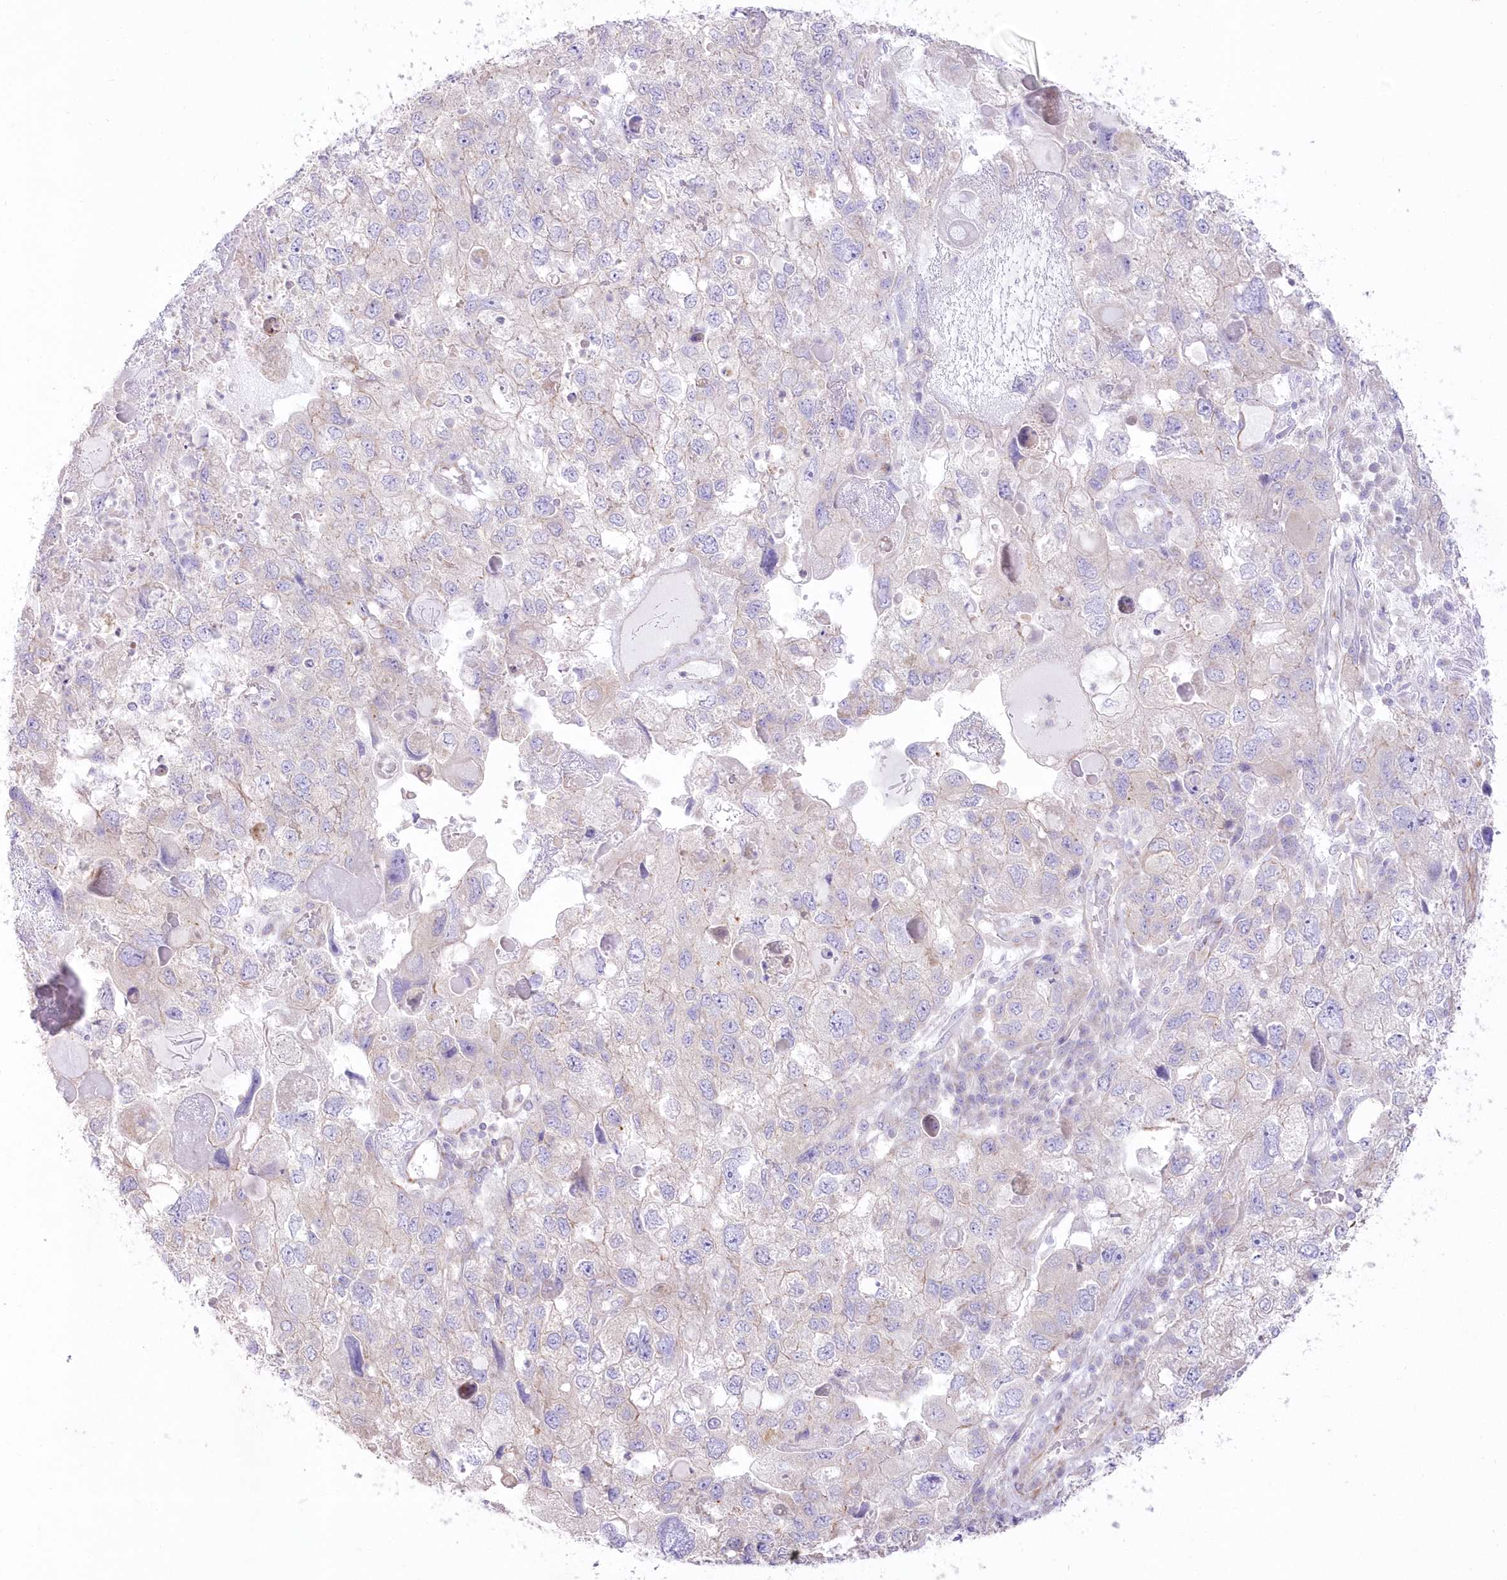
{"staining": {"intensity": "negative", "quantity": "none", "location": "none"}, "tissue": "endometrial cancer", "cell_type": "Tumor cells", "image_type": "cancer", "snomed": [{"axis": "morphology", "description": "Adenocarcinoma, NOS"}, {"axis": "topography", "description": "Endometrium"}], "caption": "This is a photomicrograph of immunohistochemistry staining of endometrial adenocarcinoma, which shows no positivity in tumor cells.", "gene": "ZNF843", "patient": {"sex": "female", "age": 49}}